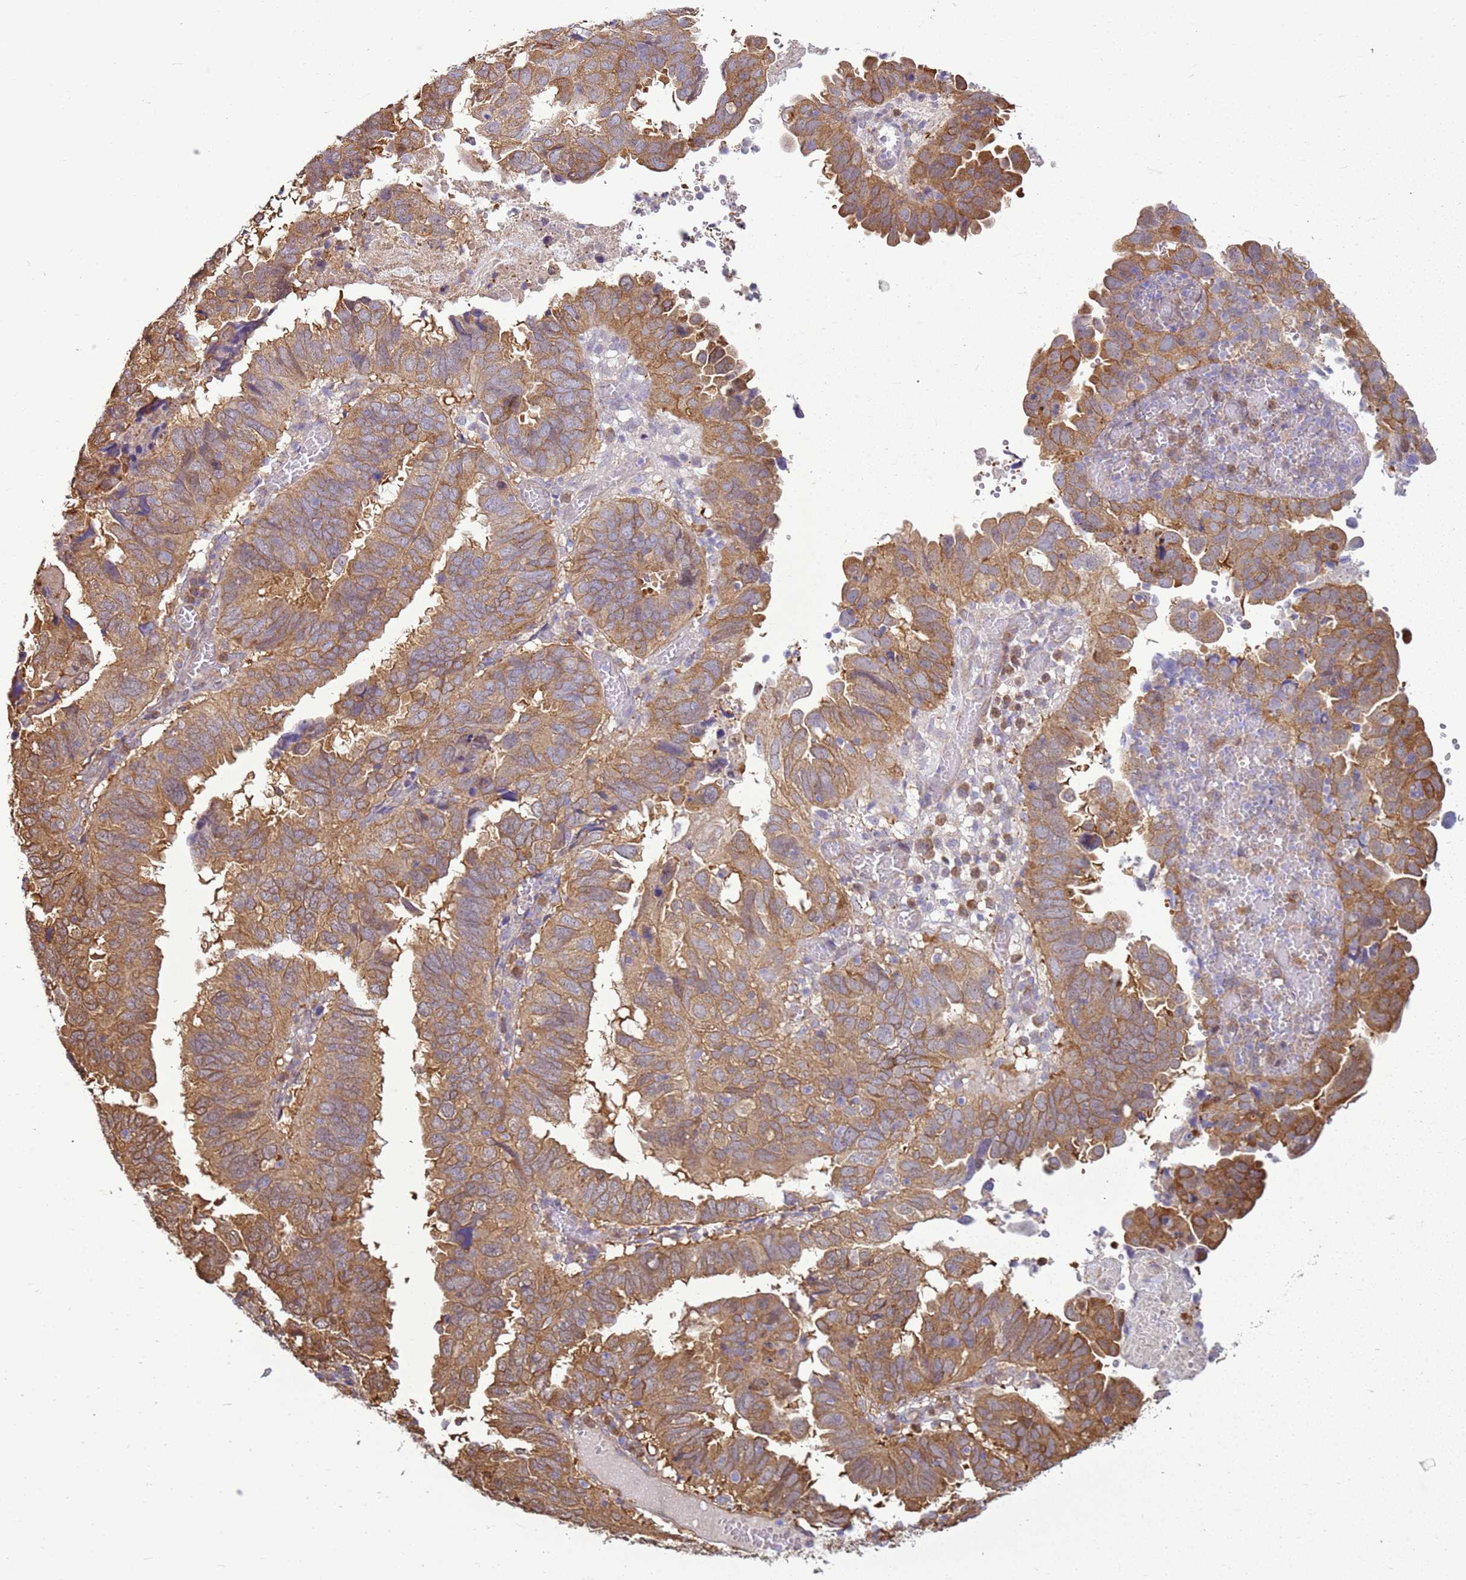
{"staining": {"intensity": "moderate", "quantity": ">75%", "location": "cytoplasmic/membranous"}, "tissue": "endometrial cancer", "cell_type": "Tumor cells", "image_type": "cancer", "snomed": [{"axis": "morphology", "description": "Adenocarcinoma, NOS"}, {"axis": "topography", "description": "Uterus"}], "caption": "A brown stain shows moderate cytoplasmic/membranous positivity of a protein in human endometrial adenocarcinoma tumor cells.", "gene": "YWHAE", "patient": {"sex": "female", "age": 77}}